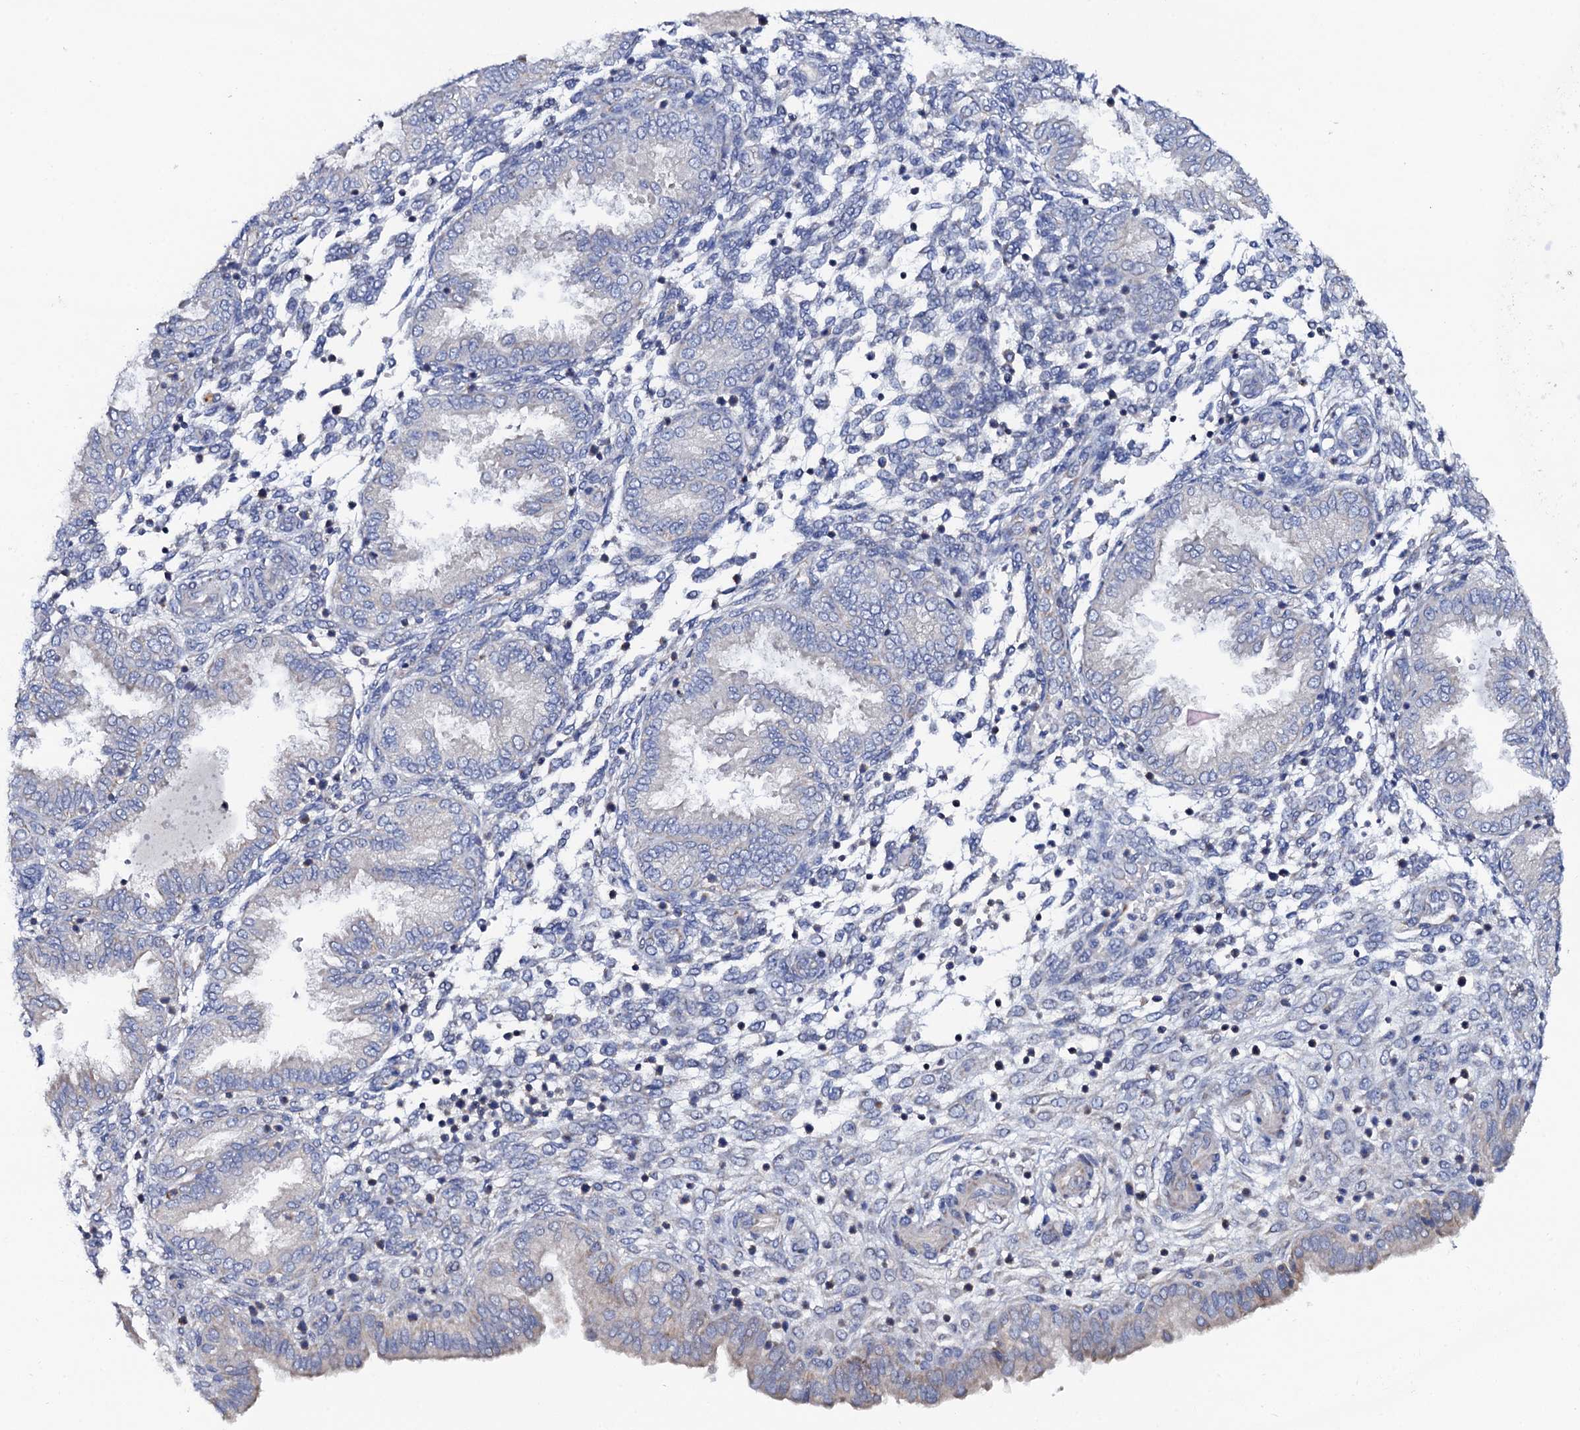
{"staining": {"intensity": "negative", "quantity": "none", "location": "none"}, "tissue": "endometrium", "cell_type": "Cells in endometrial stroma", "image_type": "normal", "snomed": [{"axis": "morphology", "description": "Normal tissue, NOS"}, {"axis": "topography", "description": "Endometrium"}], "caption": "This is an immunohistochemistry (IHC) micrograph of benign endometrium. There is no positivity in cells in endometrial stroma.", "gene": "MRPL48", "patient": {"sex": "female", "age": 33}}